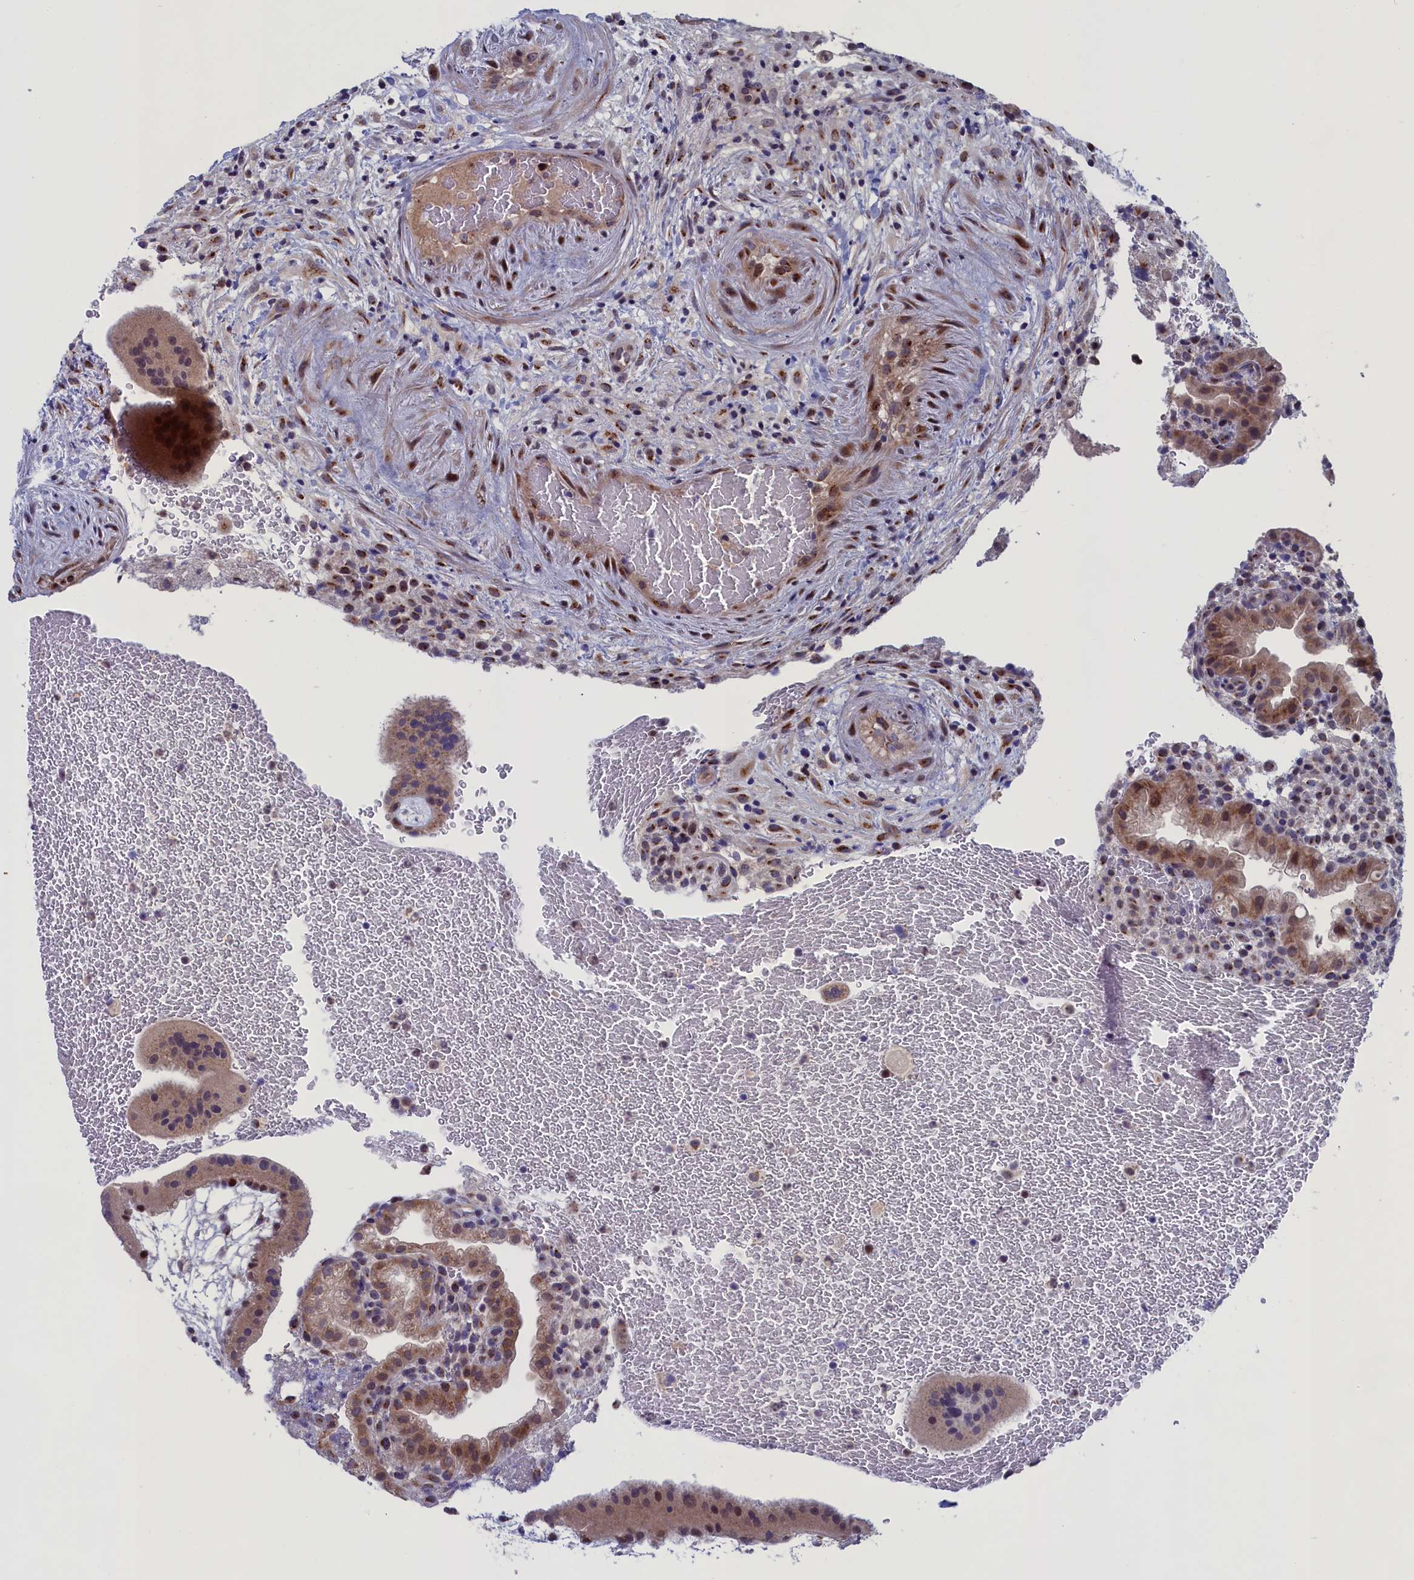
{"staining": {"intensity": "moderate", "quantity": ">75%", "location": "cytoplasmic/membranous,nuclear"}, "tissue": "placenta", "cell_type": "Trophoblastic cells", "image_type": "normal", "snomed": [{"axis": "morphology", "description": "Normal tissue, NOS"}, {"axis": "topography", "description": "Placenta"}], "caption": "A brown stain shows moderate cytoplasmic/membranous,nuclear expression of a protein in trophoblastic cells of unremarkable human placenta.", "gene": "LIG1", "patient": {"sex": "female", "age": 19}}